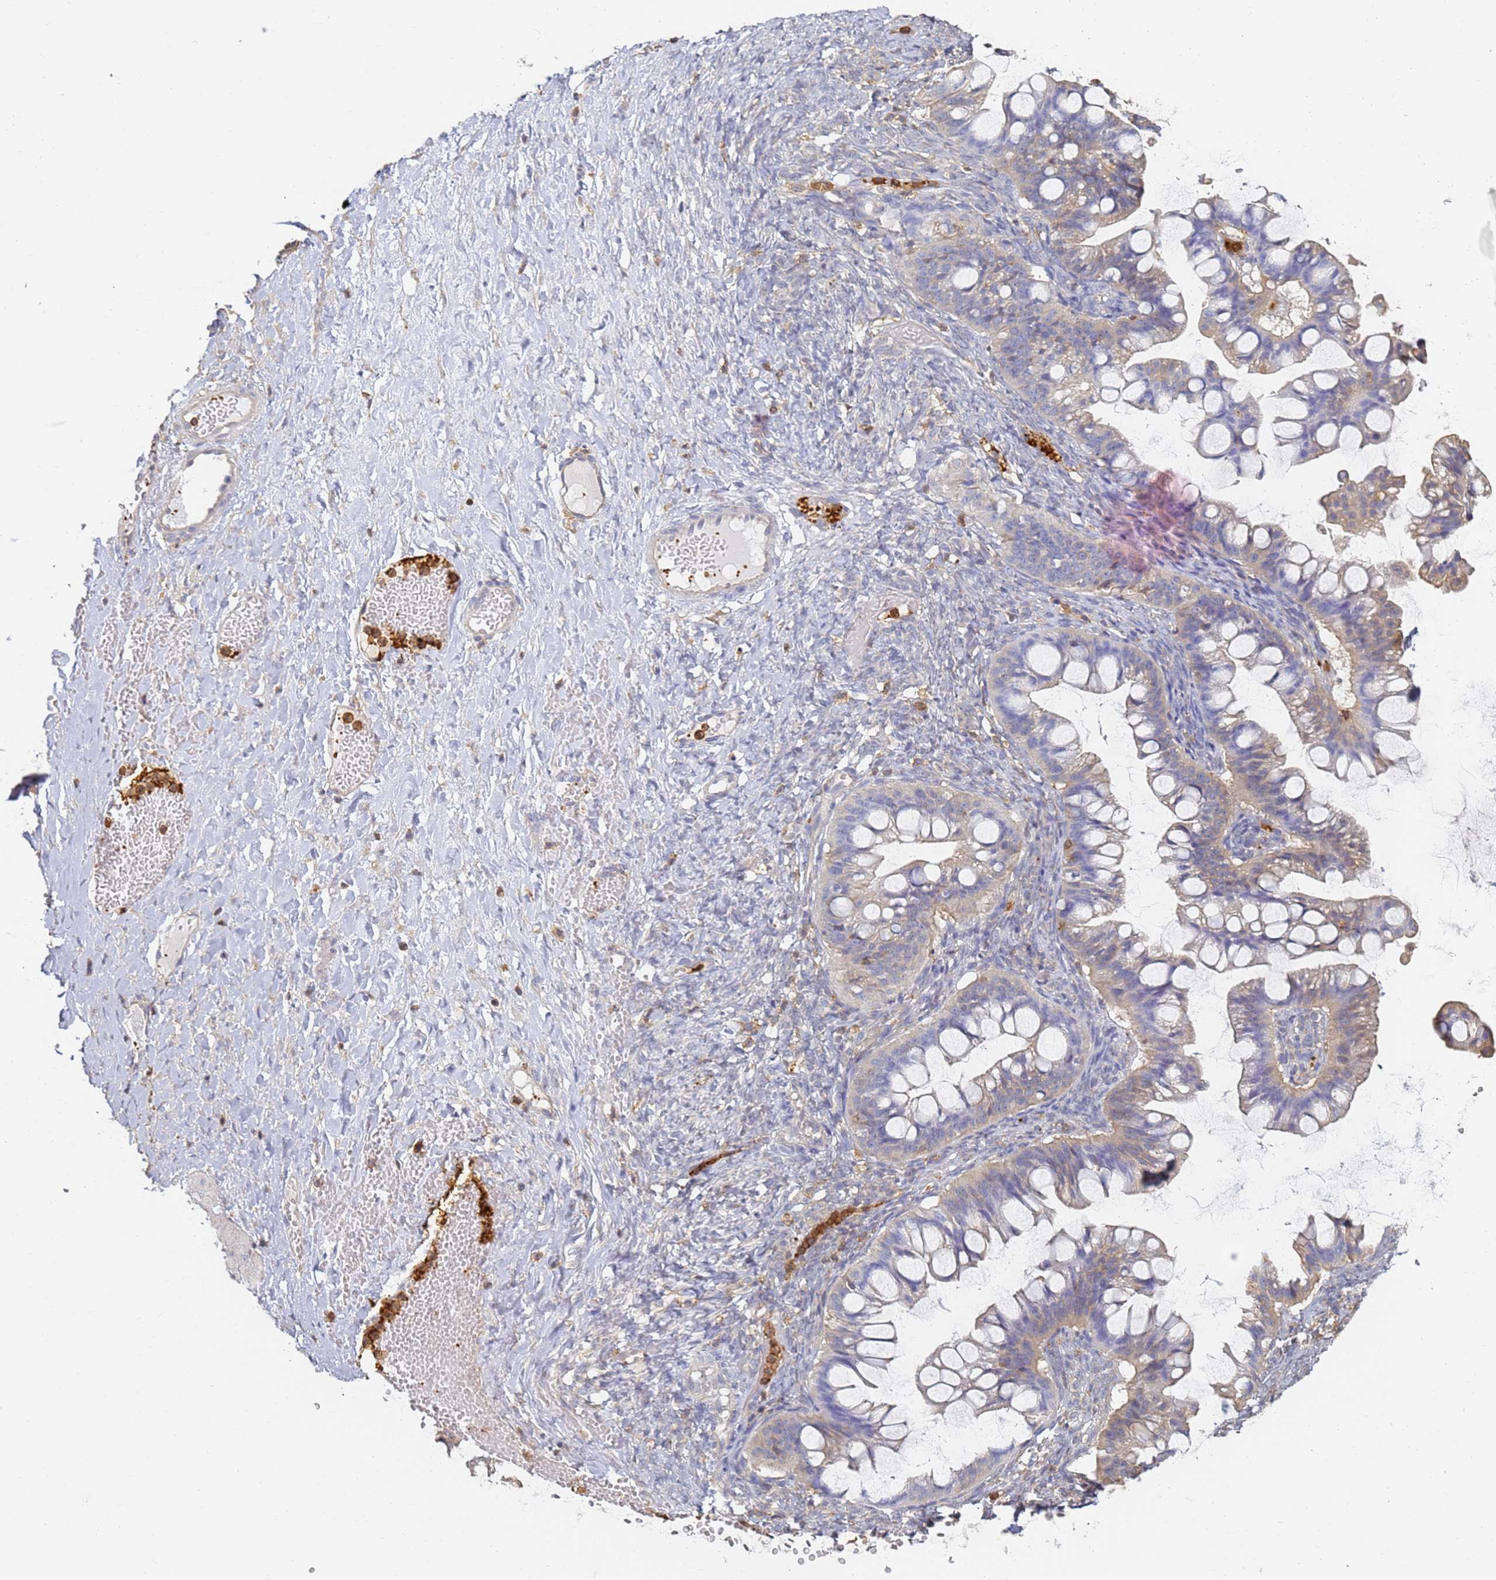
{"staining": {"intensity": "negative", "quantity": "none", "location": "none"}, "tissue": "ovarian cancer", "cell_type": "Tumor cells", "image_type": "cancer", "snomed": [{"axis": "morphology", "description": "Cystadenocarcinoma, mucinous, NOS"}, {"axis": "topography", "description": "Ovary"}], "caption": "IHC of human ovarian cancer (mucinous cystadenocarcinoma) exhibits no positivity in tumor cells.", "gene": "BIN2", "patient": {"sex": "female", "age": 73}}